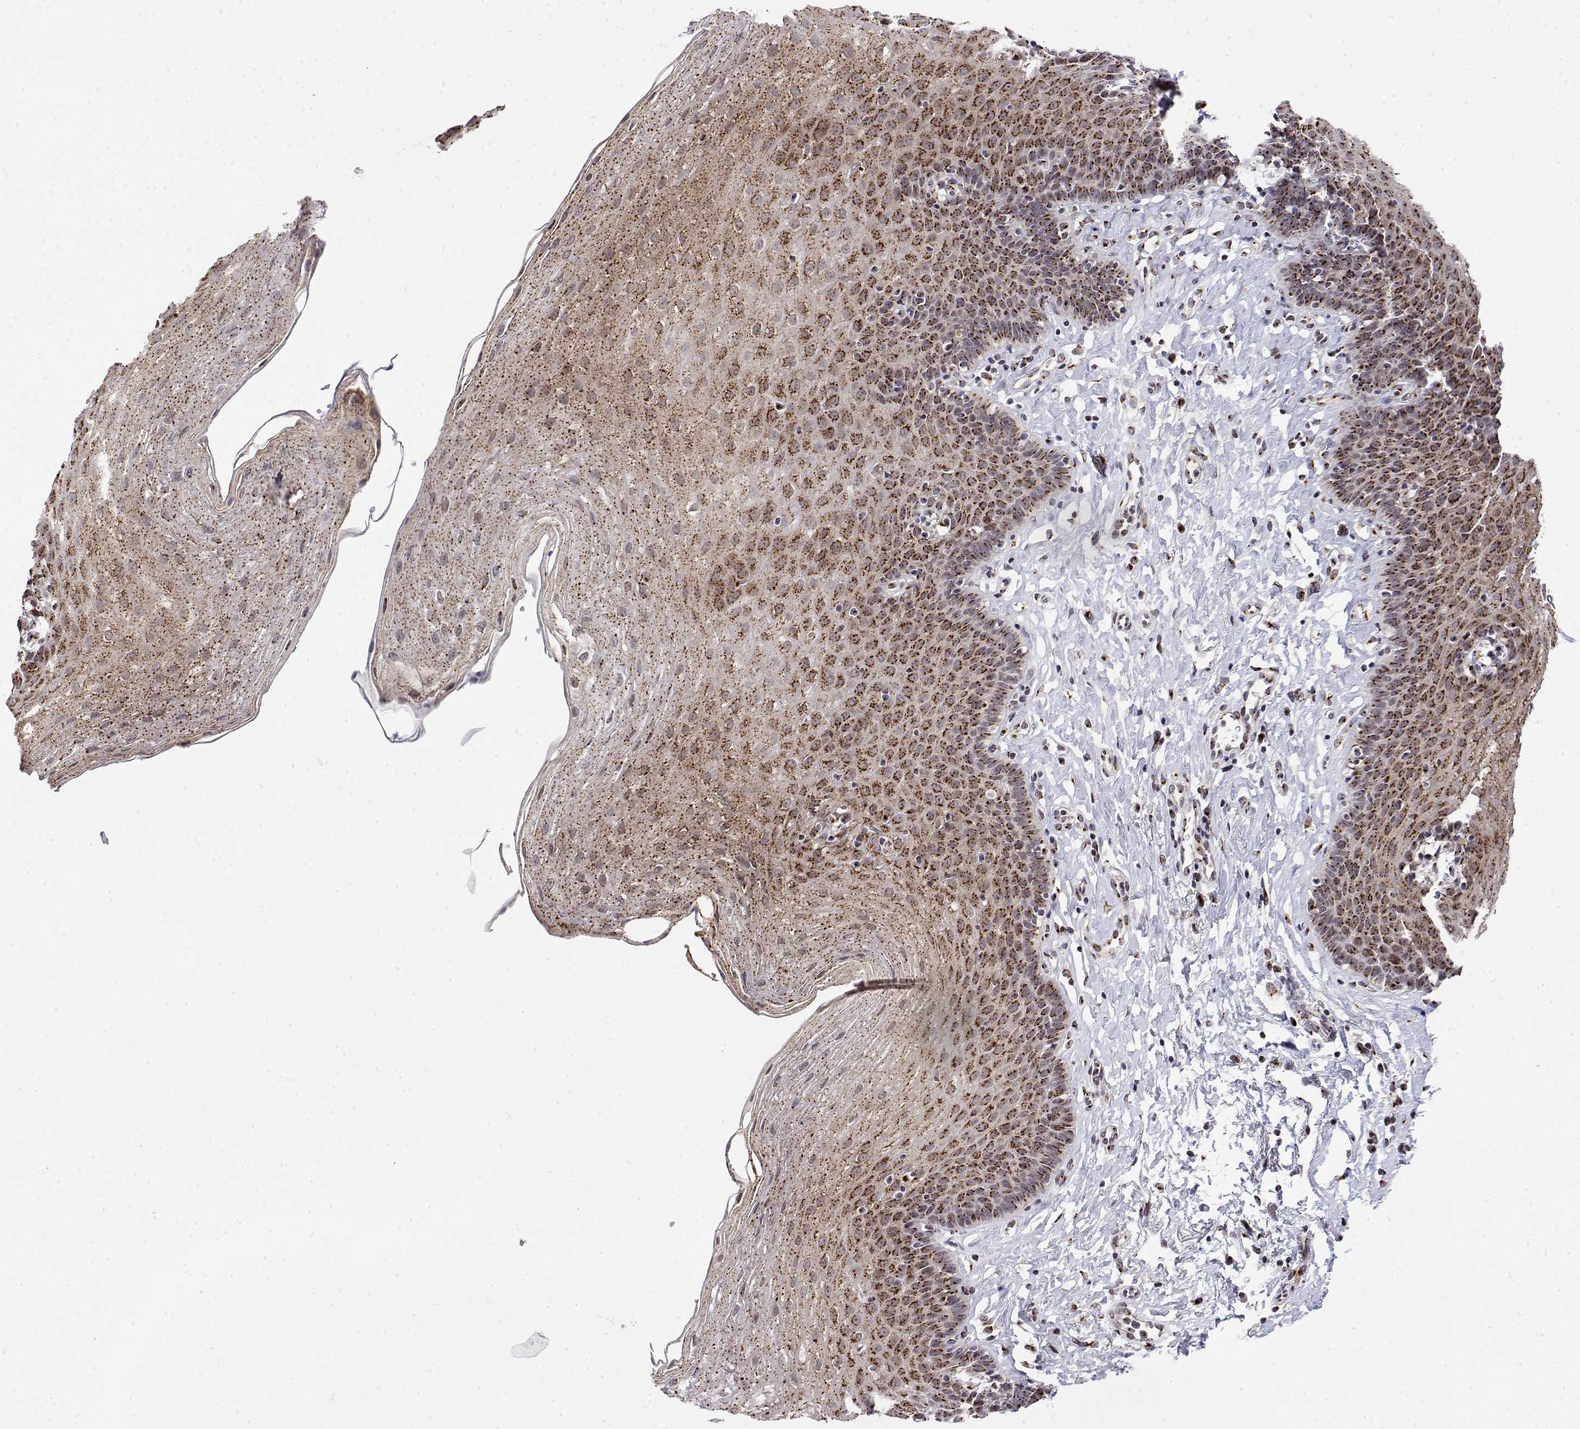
{"staining": {"intensity": "strong", "quantity": ">75%", "location": "cytoplasmic/membranous"}, "tissue": "esophagus", "cell_type": "Squamous epithelial cells", "image_type": "normal", "snomed": [{"axis": "morphology", "description": "Normal tissue, NOS"}, {"axis": "topography", "description": "Esophagus"}], "caption": "Strong cytoplasmic/membranous staining is appreciated in approximately >75% of squamous epithelial cells in benign esophagus.", "gene": "YIPF3", "patient": {"sex": "female", "age": 81}}